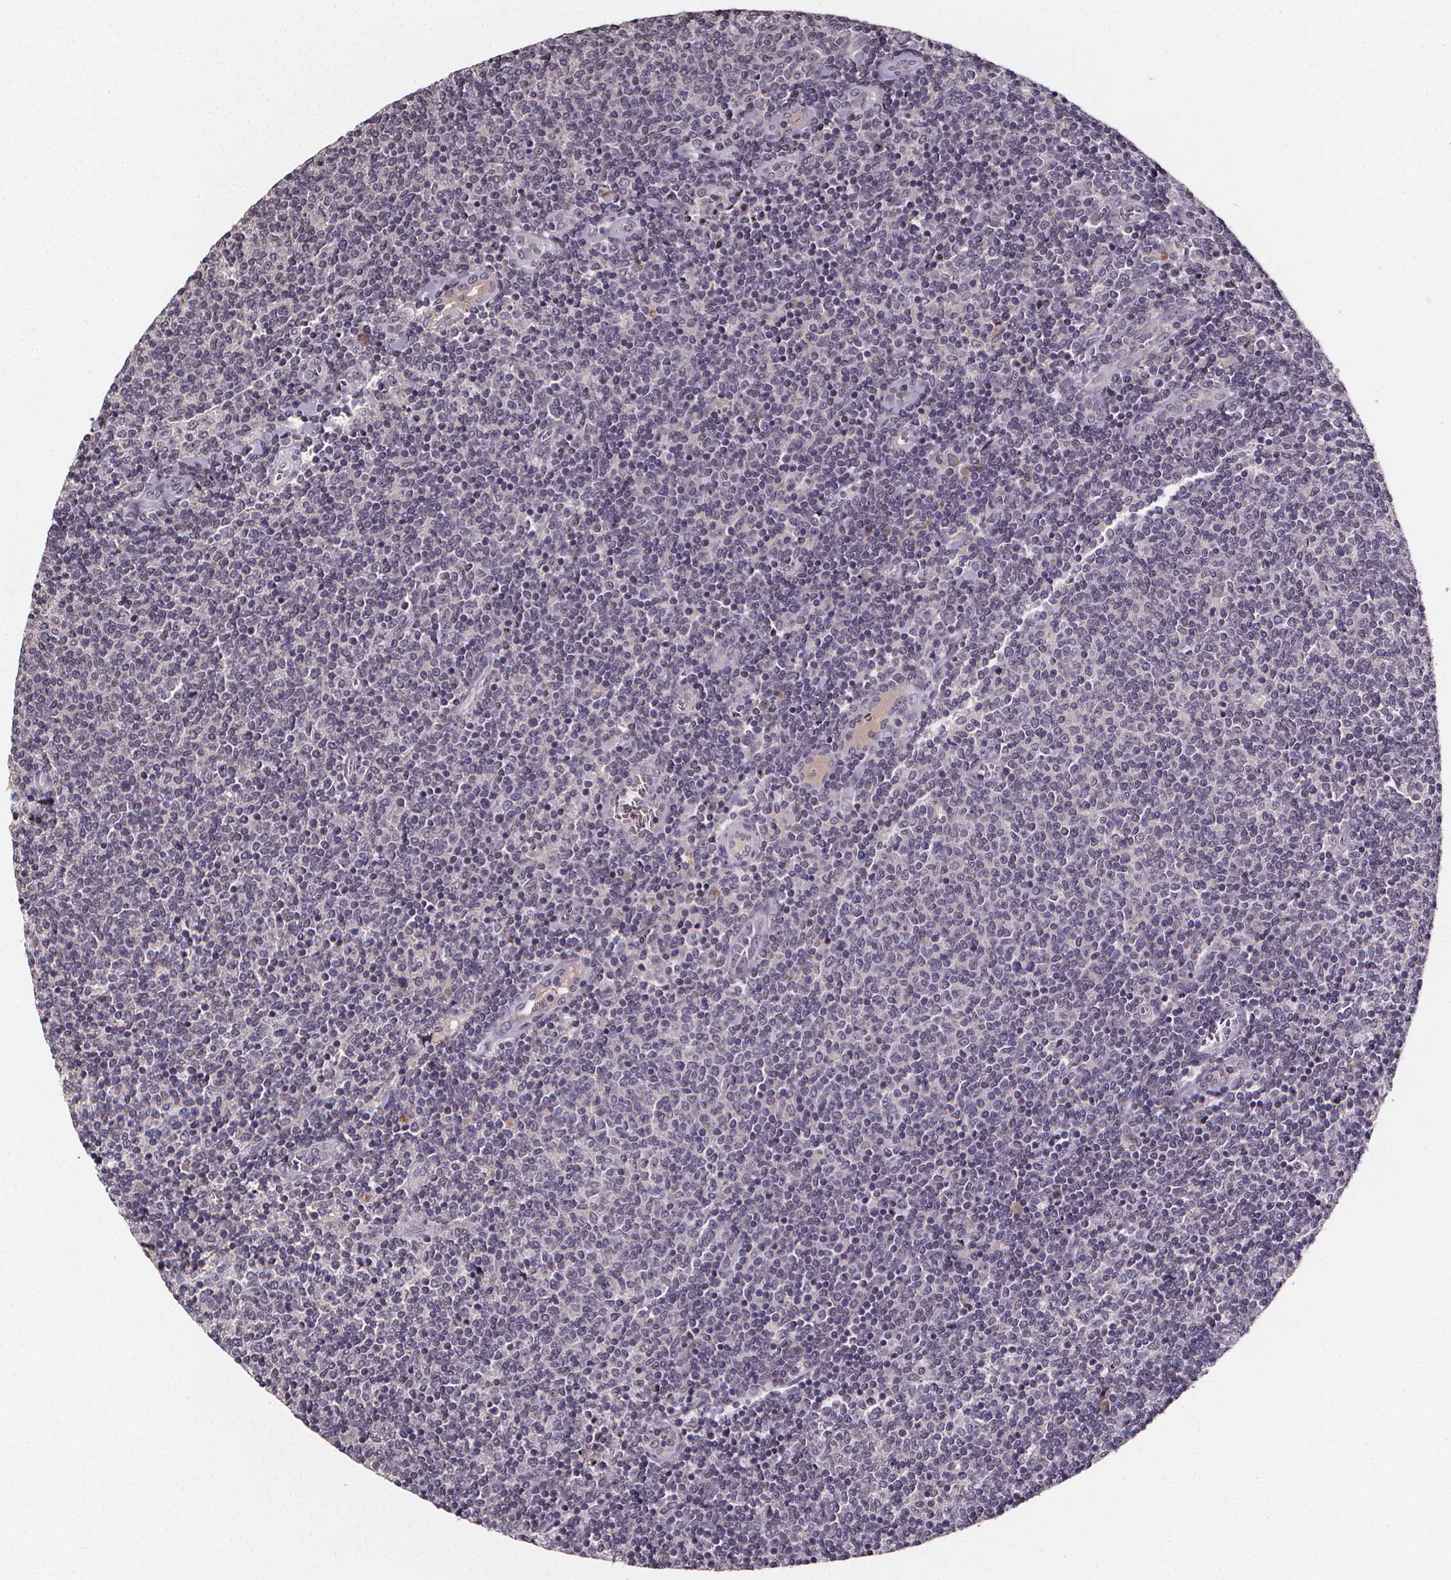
{"staining": {"intensity": "negative", "quantity": "none", "location": "none"}, "tissue": "lymphoma", "cell_type": "Tumor cells", "image_type": "cancer", "snomed": [{"axis": "morphology", "description": "Malignant lymphoma, non-Hodgkin's type, Low grade"}, {"axis": "topography", "description": "Lymph node"}], "caption": "Human low-grade malignant lymphoma, non-Hodgkin's type stained for a protein using immunohistochemistry exhibits no expression in tumor cells.", "gene": "SPAG8", "patient": {"sex": "male", "age": 52}}